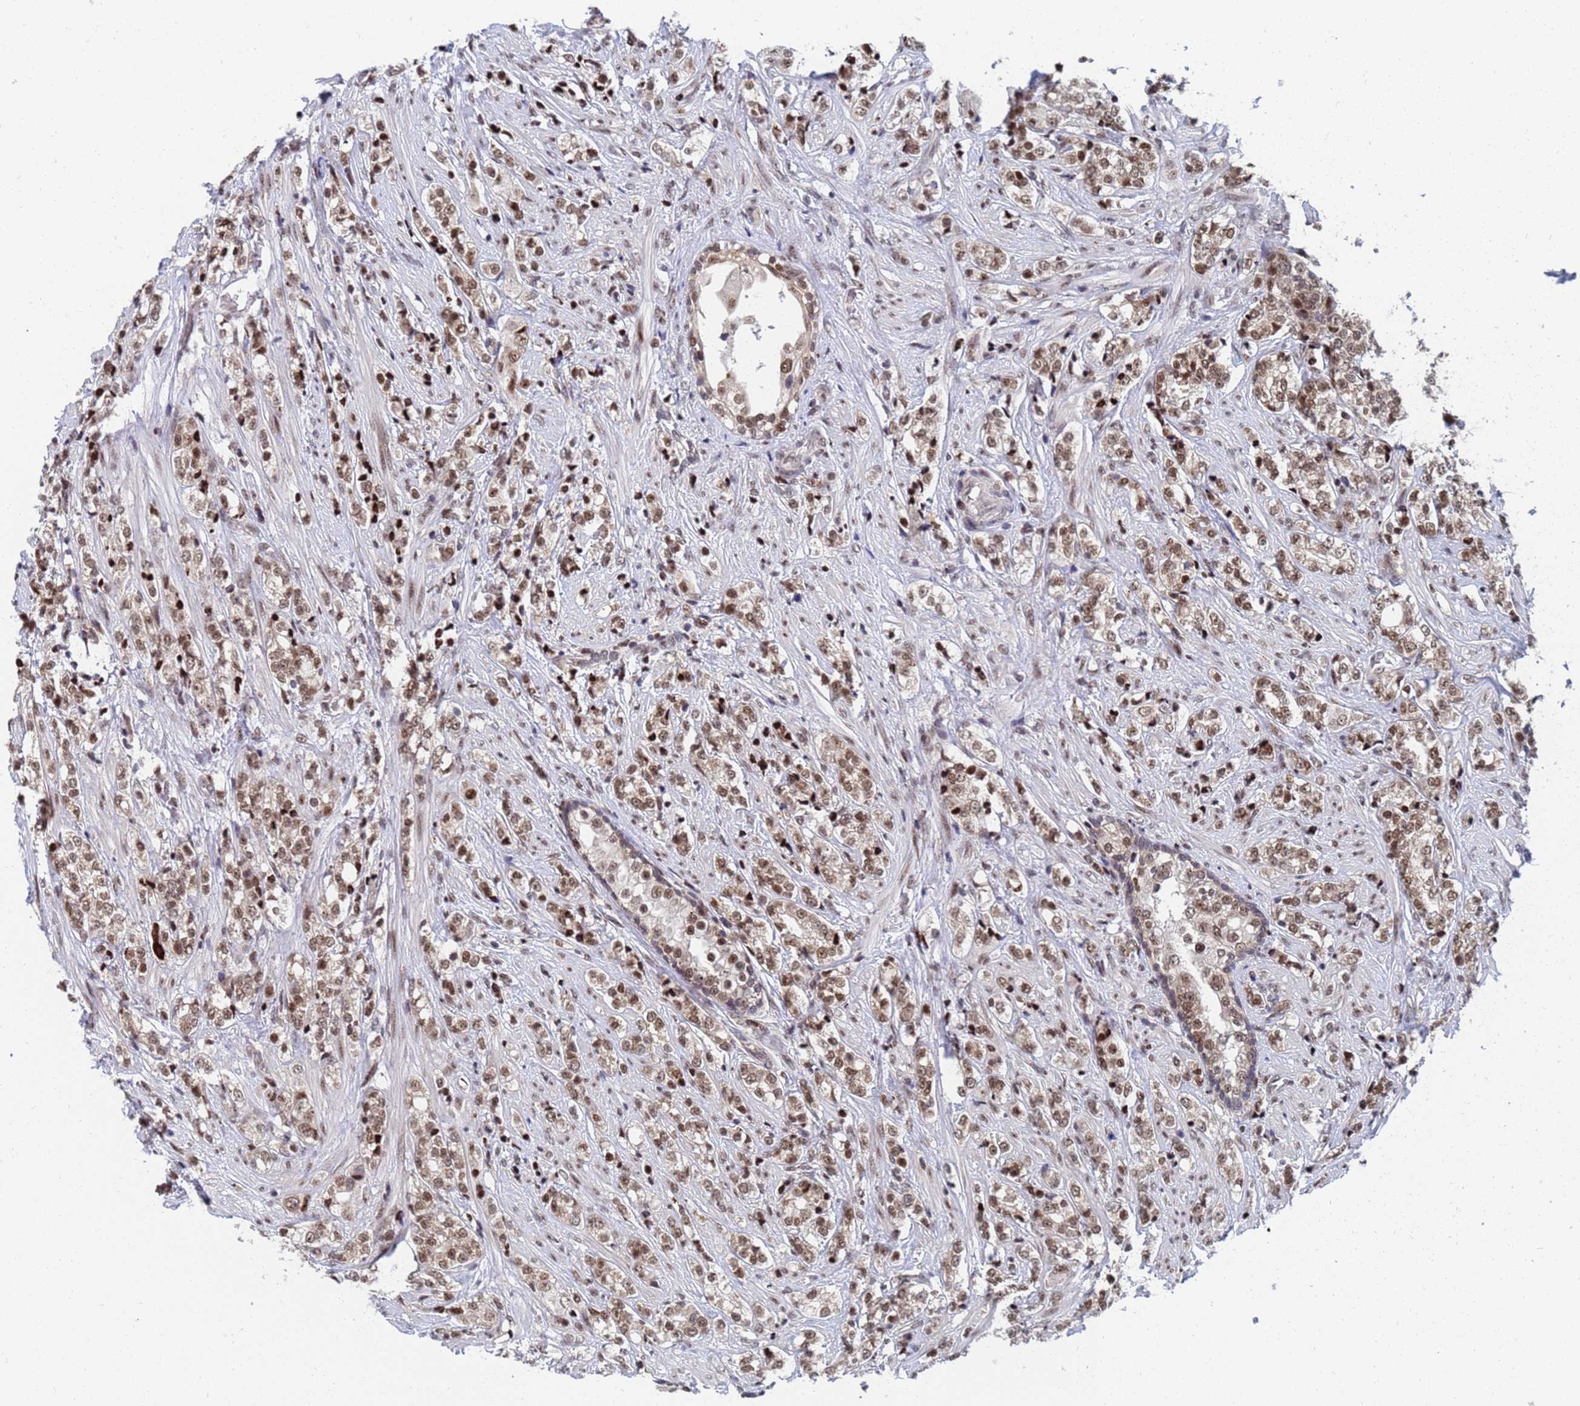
{"staining": {"intensity": "moderate", "quantity": ">75%", "location": "nuclear"}, "tissue": "prostate cancer", "cell_type": "Tumor cells", "image_type": "cancer", "snomed": [{"axis": "morphology", "description": "Adenocarcinoma, High grade"}, {"axis": "topography", "description": "Prostate"}], "caption": "Protein analysis of adenocarcinoma (high-grade) (prostate) tissue displays moderate nuclear staining in approximately >75% of tumor cells. The staining was performed using DAB to visualize the protein expression in brown, while the nuclei were stained in blue with hematoxylin (Magnification: 20x).", "gene": "AP5Z1", "patient": {"sex": "male", "age": 69}}